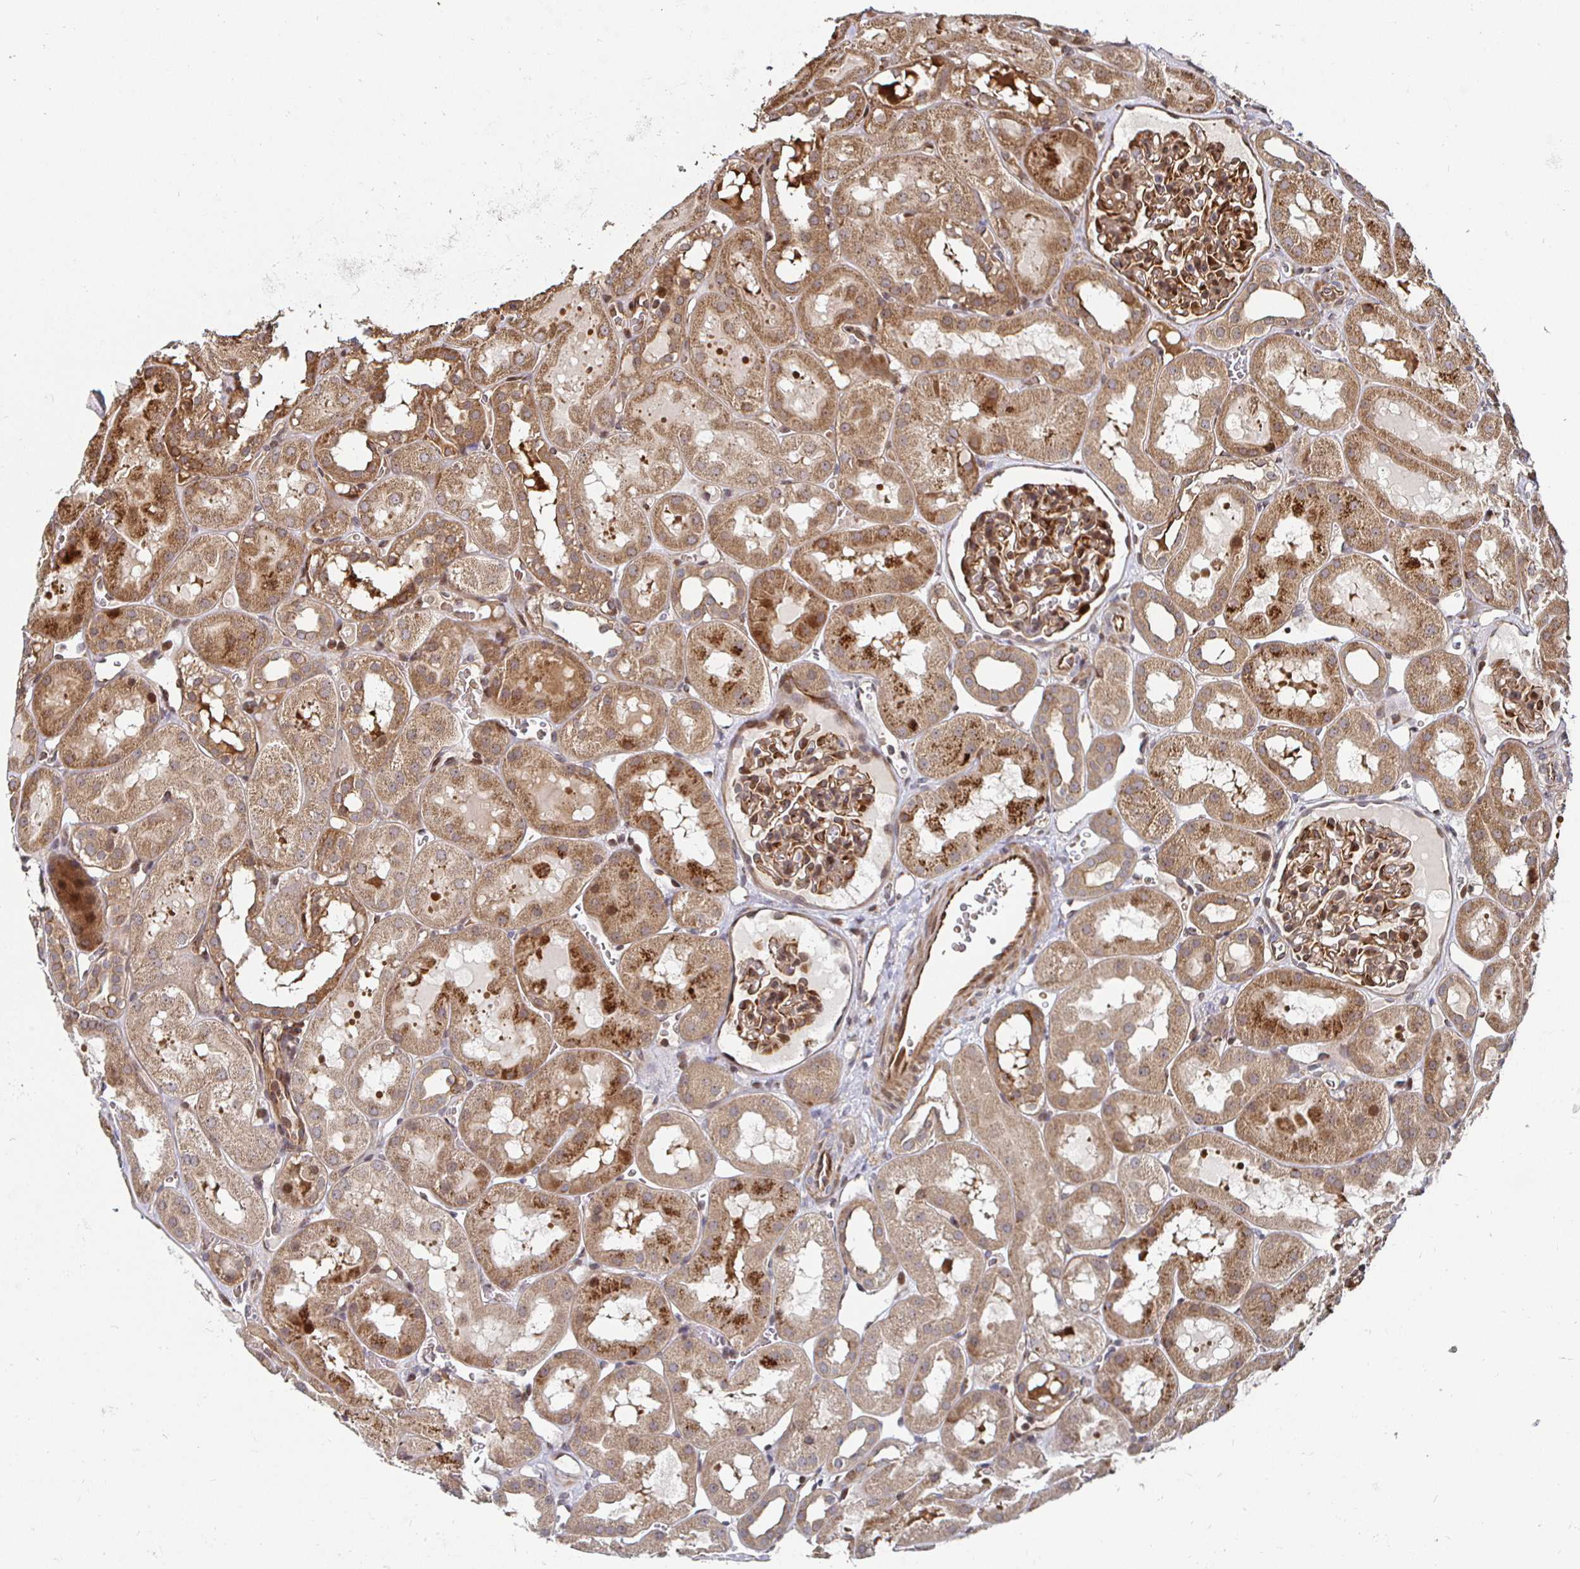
{"staining": {"intensity": "moderate", "quantity": ">75%", "location": "cytoplasmic/membranous"}, "tissue": "kidney", "cell_type": "Cells in glomeruli", "image_type": "normal", "snomed": [{"axis": "morphology", "description": "Normal tissue, NOS"}, {"axis": "topography", "description": "Kidney"}, {"axis": "topography", "description": "Urinary bladder"}], "caption": "High-magnification brightfield microscopy of normal kidney stained with DAB (brown) and counterstained with hematoxylin (blue). cells in glomeruli exhibit moderate cytoplasmic/membranous expression is present in about>75% of cells. (DAB = brown stain, brightfield microscopy at high magnification).", "gene": "TBKBP1", "patient": {"sex": "male", "age": 16}}